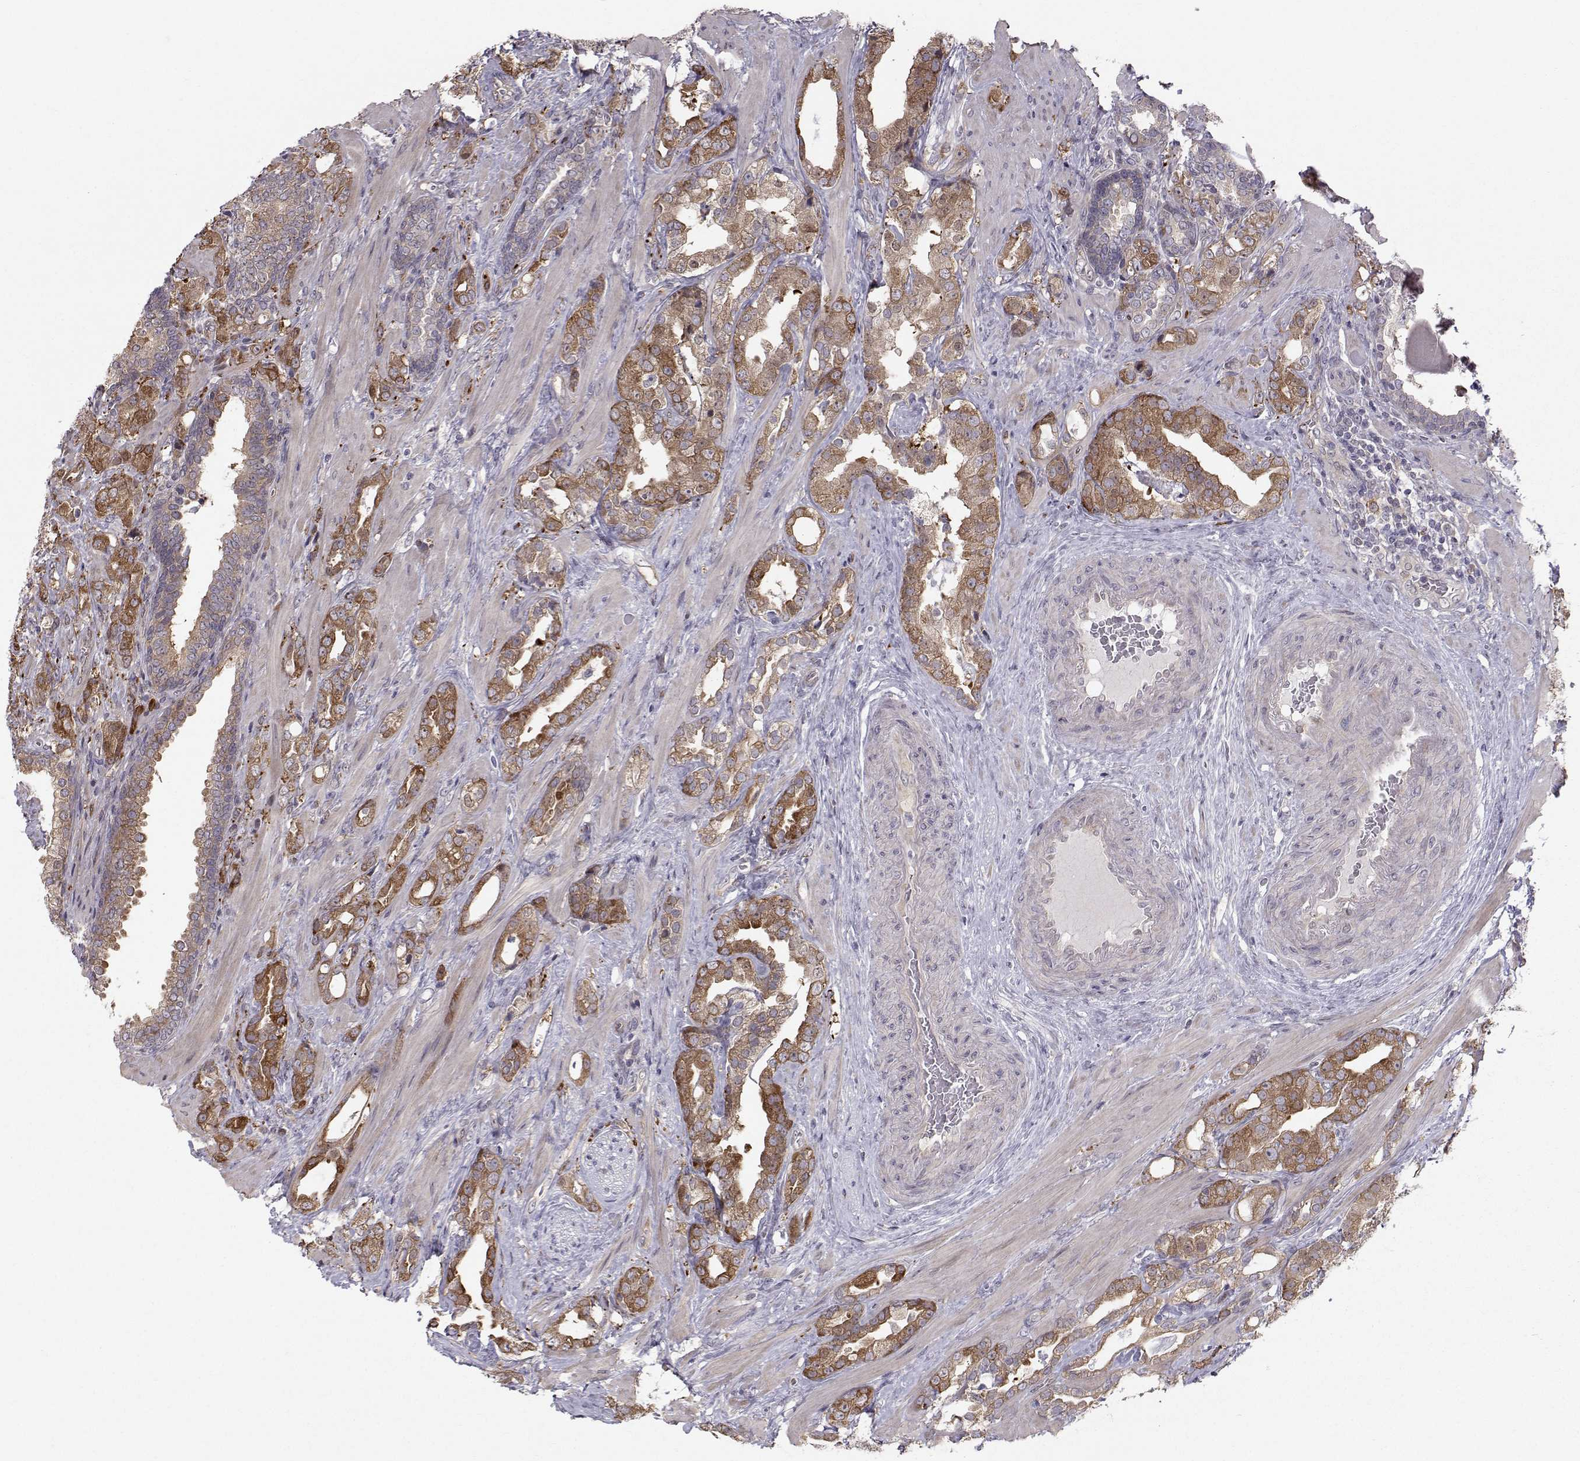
{"staining": {"intensity": "moderate", "quantity": "25%-75%", "location": "cytoplasmic/membranous"}, "tissue": "prostate cancer", "cell_type": "Tumor cells", "image_type": "cancer", "snomed": [{"axis": "morphology", "description": "Adenocarcinoma, NOS"}, {"axis": "topography", "description": "Prostate"}], "caption": "Prostate cancer (adenocarcinoma) stained for a protein (brown) displays moderate cytoplasmic/membranous positive positivity in approximately 25%-75% of tumor cells.", "gene": "HSP90AB1", "patient": {"sex": "male", "age": 57}}